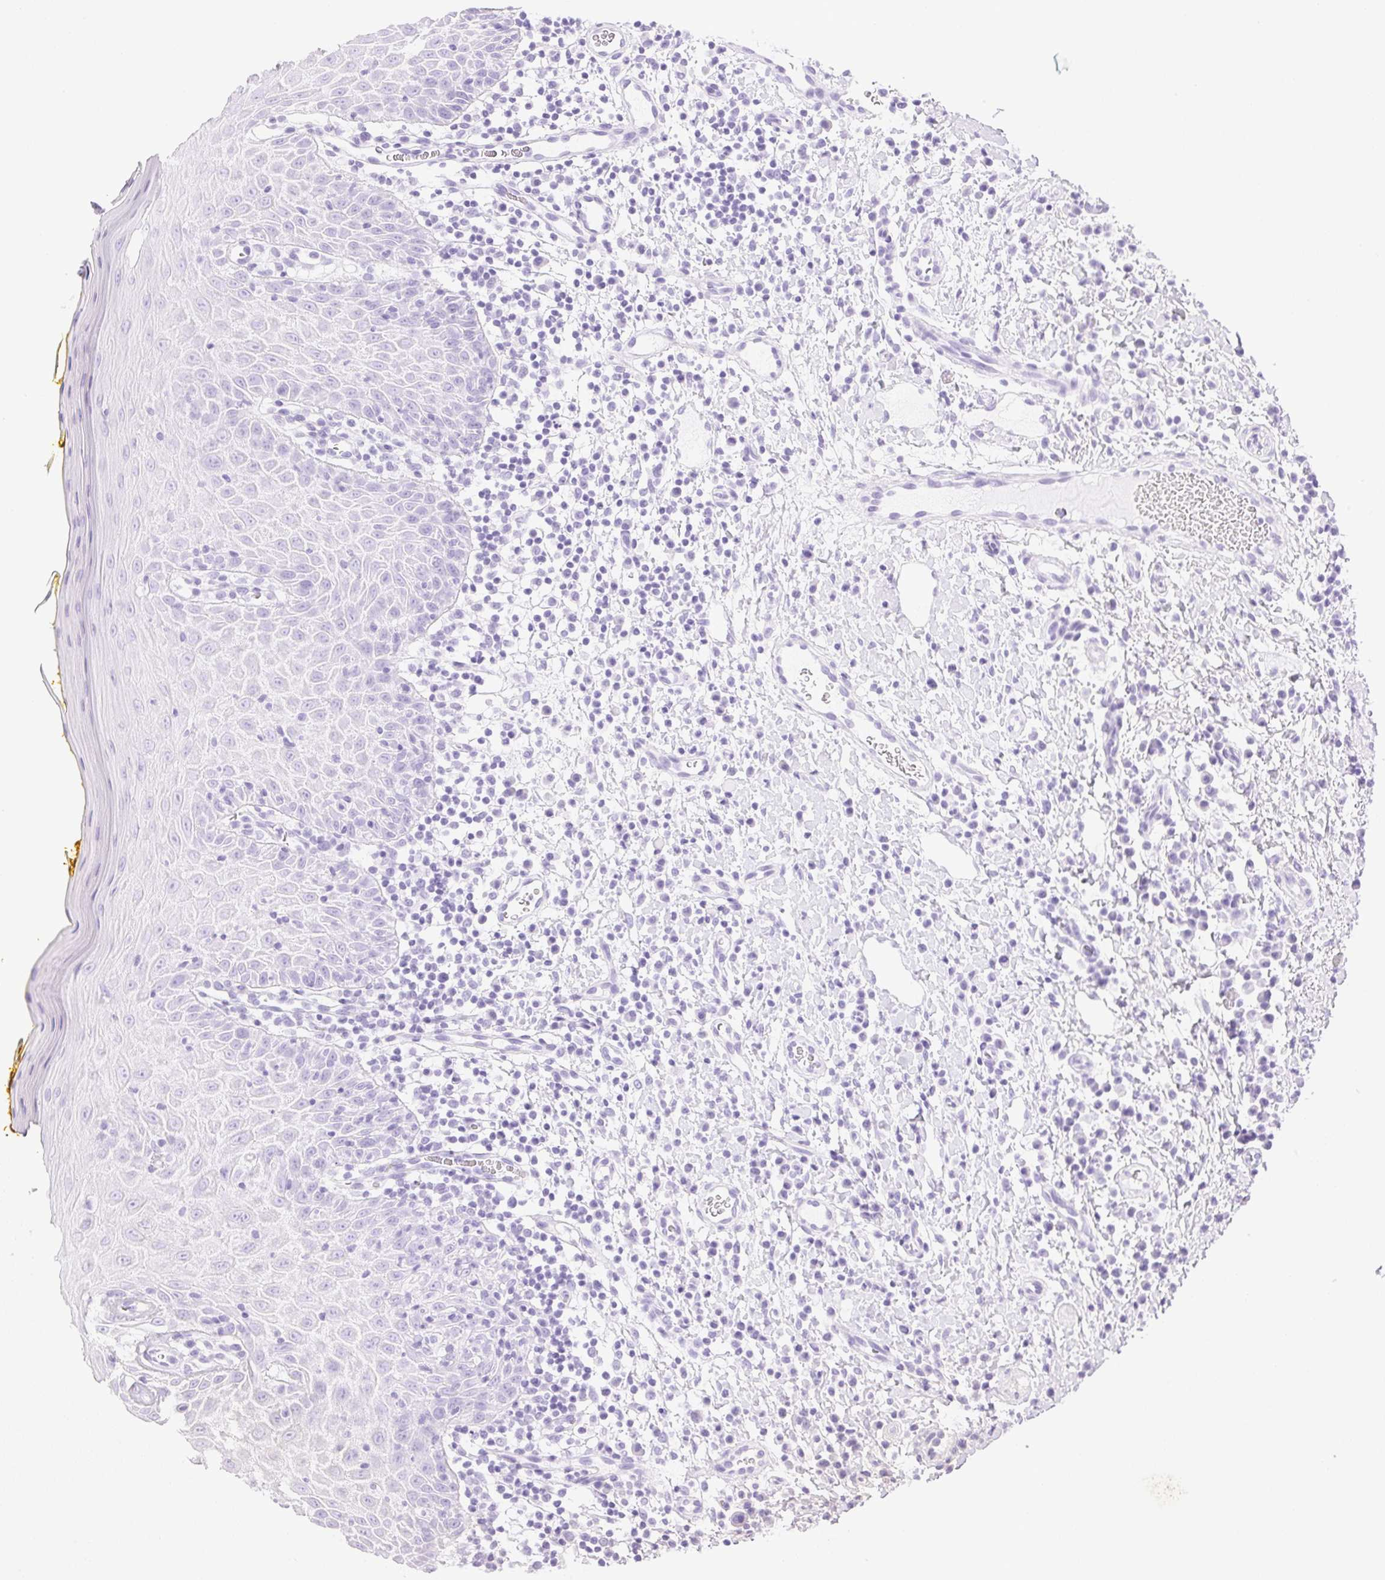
{"staining": {"intensity": "negative", "quantity": "none", "location": "none"}, "tissue": "oral mucosa", "cell_type": "Squamous epithelial cells", "image_type": "normal", "snomed": [{"axis": "morphology", "description": "Normal tissue, NOS"}, {"axis": "topography", "description": "Oral tissue"}, {"axis": "topography", "description": "Tounge, NOS"}], "caption": "The micrograph shows no significant expression in squamous epithelial cells of oral mucosa. (IHC, brightfield microscopy, high magnification).", "gene": "ATP6V1G3", "patient": {"sex": "female", "age": 58}}